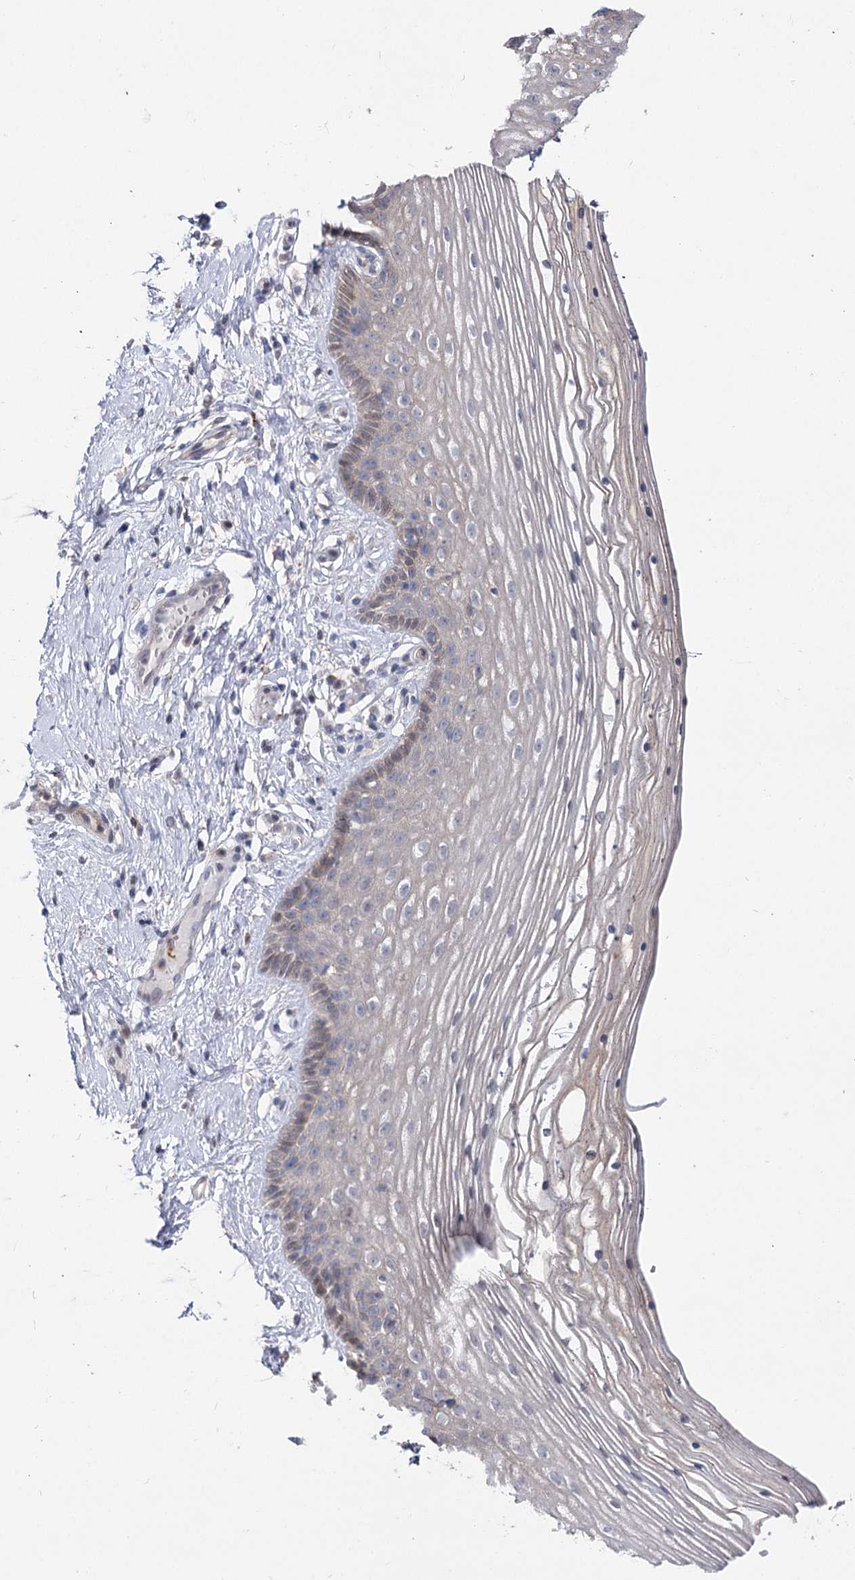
{"staining": {"intensity": "weak", "quantity": "<25%", "location": "cytoplasmic/membranous"}, "tissue": "vagina", "cell_type": "Squamous epithelial cells", "image_type": "normal", "snomed": [{"axis": "morphology", "description": "Normal tissue, NOS"}, {"axis": "topography", "description": "Vagina"}], "caption": "IHC of normal vagina displays no staining in squamous epithelial cells. The staining was performed using DAB (3,3'-diaminobenzidine) to visualize the protein expression in brown, while the nuclei were stained in blue with hematoxylin (Magnification: 20x).", "gene": "UGP2", "patient": {"sex": "female", "age": 46}}